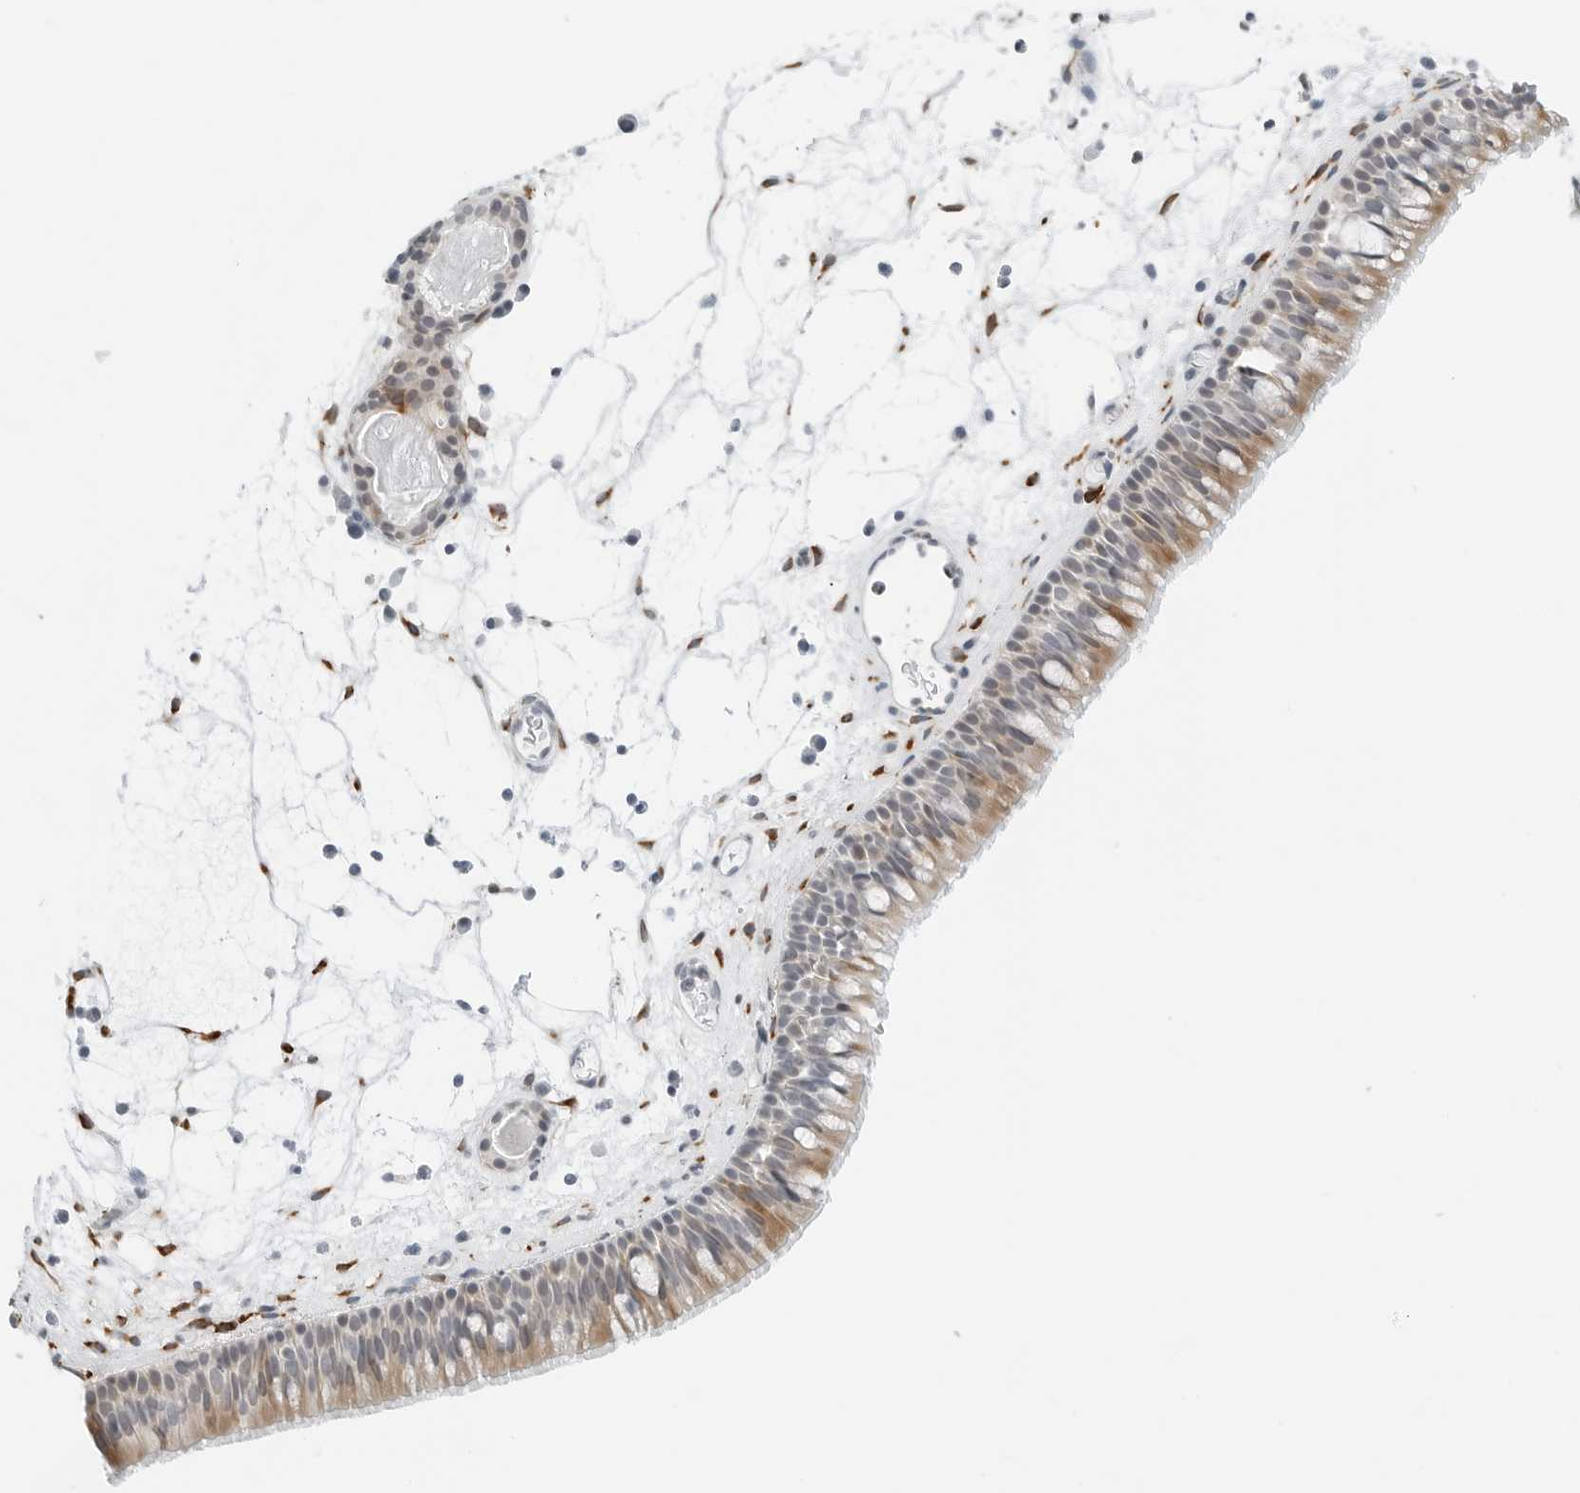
{"staining": {"intensity": "moderate", "quantity": "25%-75%", "location": "cytoplasmic/membranous"}, "tissue": "nasopharynx", "cell_type": "Respiratory epithelial cells", "image_type": "normal", "snomed": [{"axis": "morphology", "description": "Normal tissue, NOS"}, {"axis": "morphology", "description": "Inflammation, NOS"}, {"axis": "morphology", "description": "Malignant melanoma, Metastatic site"}, {"axis": "topography", "description": "Nasopharynx"}], "caption": "Immunohistochemical staining of unremarkable human nasopharynx displays 25%-75% levels of moderate cytoplasmic/membranous protein expression in about 25%-75% of respiratory epithelial cells.", "gene": "P4HA2", "patient": {"sex": "male", "age": 70}}